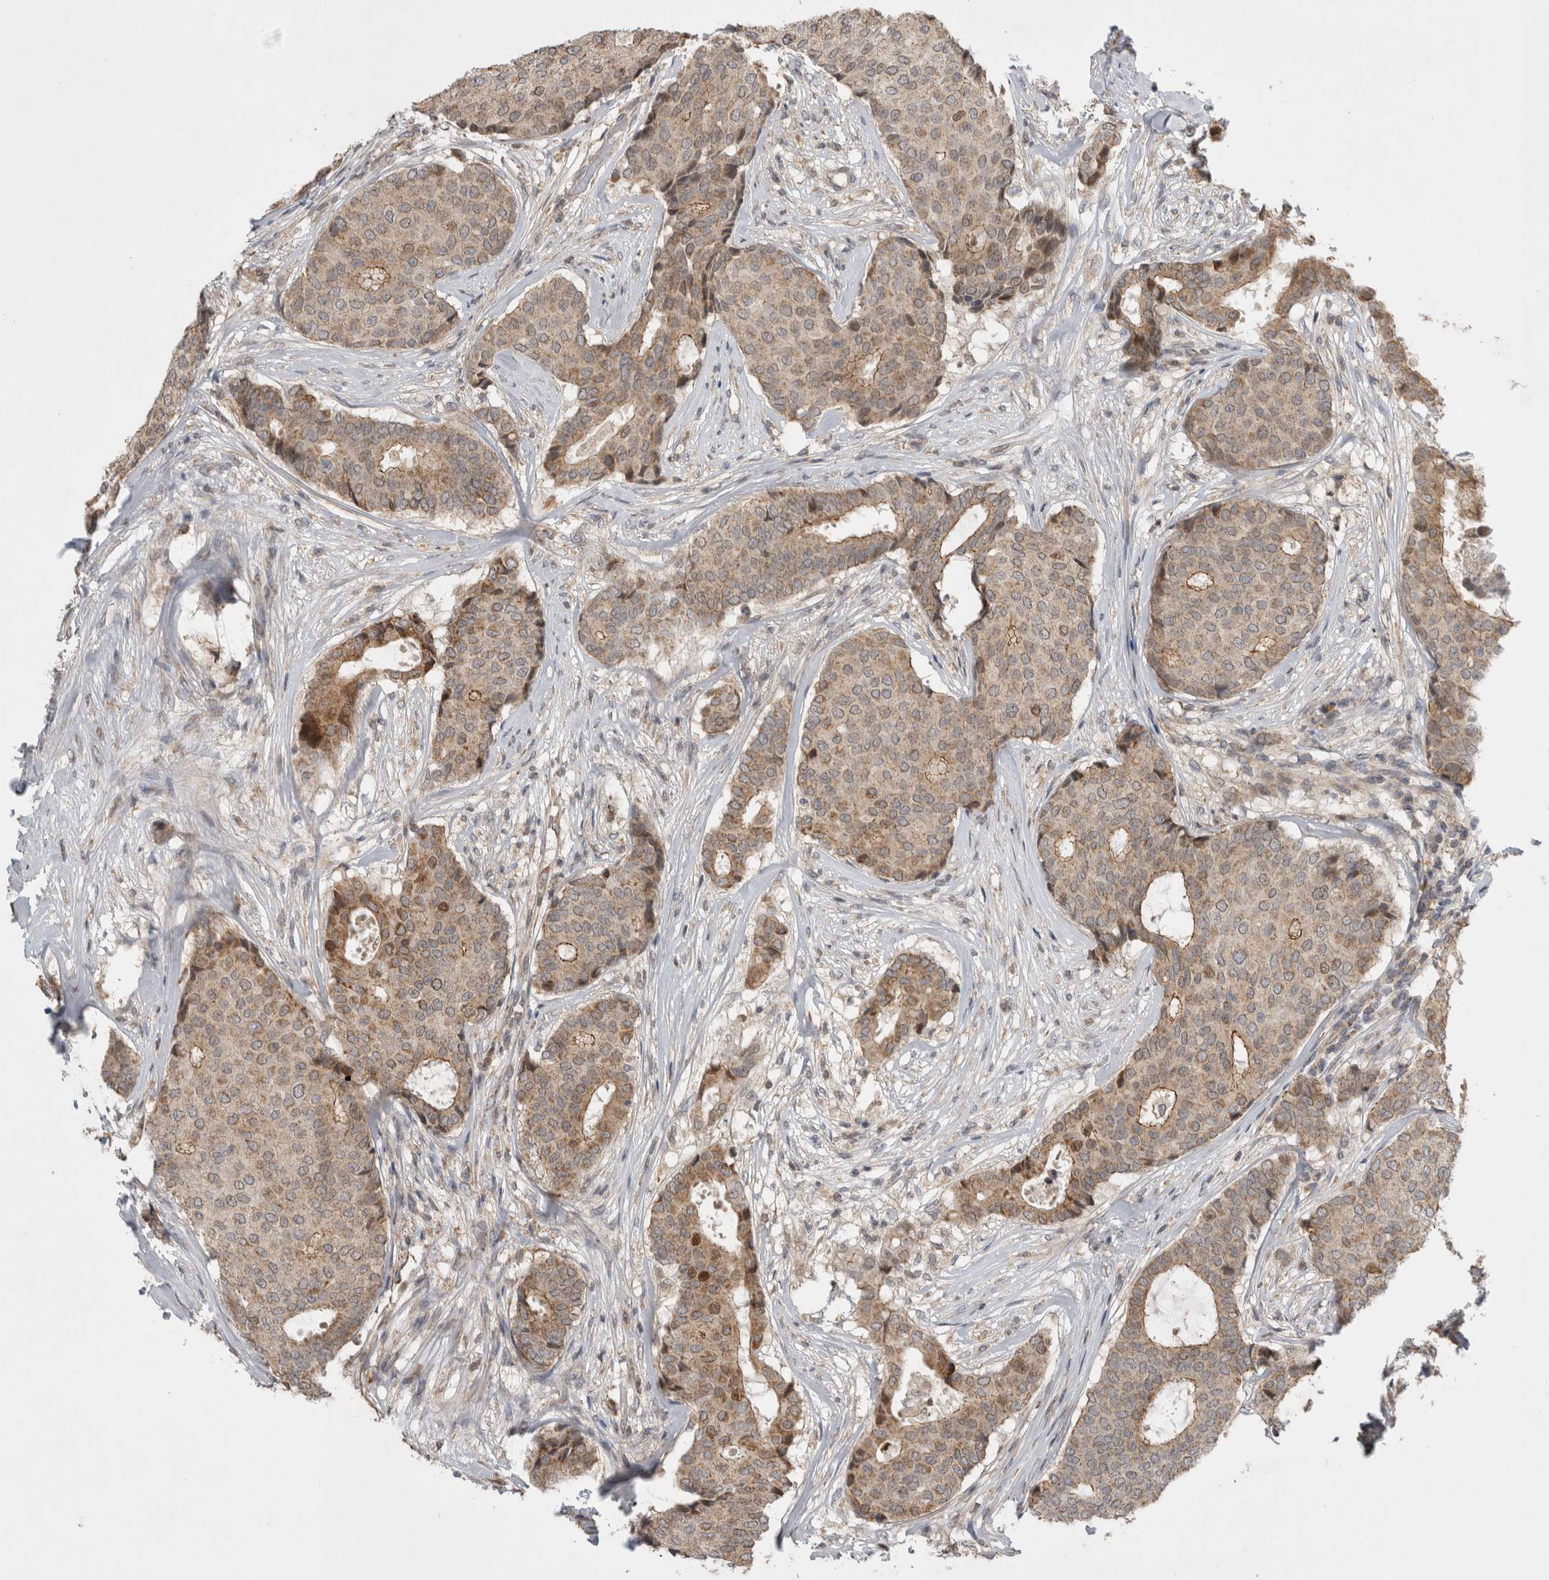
{"staining": {"intensity": "weak", "quantity": ">75%", "location": "cytoplasmic/membranous"}, "tissue": "breast cancer", "cell_type": "Tumor cells", "image_type": "cancer", "snomed": [{"axis": "morphology", "description": "Duct carcinoma"}, {"axis": "topography", "description": "Breast"}], "caption": "An immunohistochemistry micrograph of neoplastic tissue is shown. Protein staining in brown shows weak cytoplasmic/membranous positivity in breast cancer within tumor cells. (Brightfield microscopy of DAB IHC at high magnification).", "gene": "KCNIP1", "patient": {"sex": "female", "age": 75}}